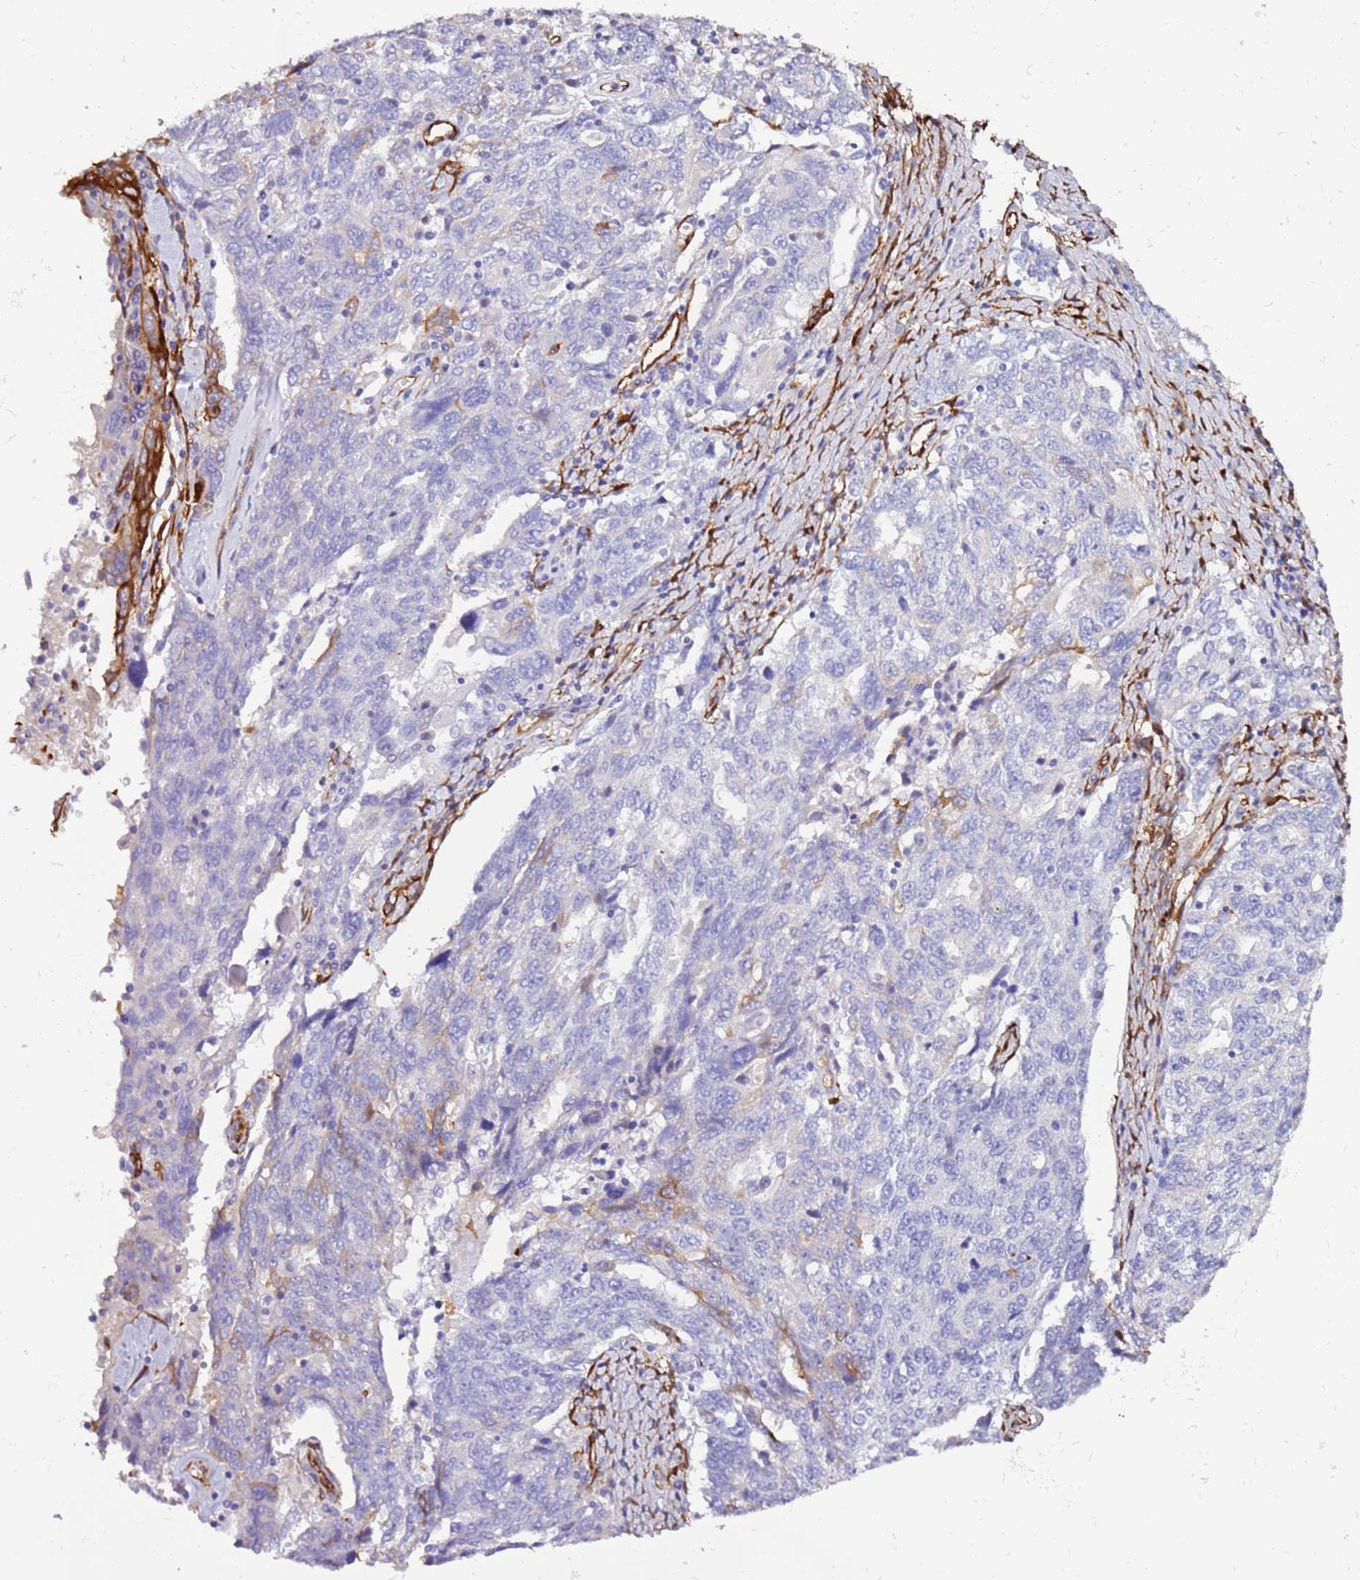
{"staining": {"intensity": "negative", "quantity": "none", "location": "none"}, "tissue": "ovarian cancer", "cell_type": "Tumor cells", "image_type": "cancer", "snomed": [{"axis": "morphology", "description": "Carcinoma, endometroid"}, {"axis": "topography", "description": "Ovary"}], "caption": "DAB immunohistochemical staining of human endometroid carcinoma (ovarian) displays no significant positivity in tumor cells.", "gene": "FAM174C", "patient": {"sex": "female", "age": 62}}